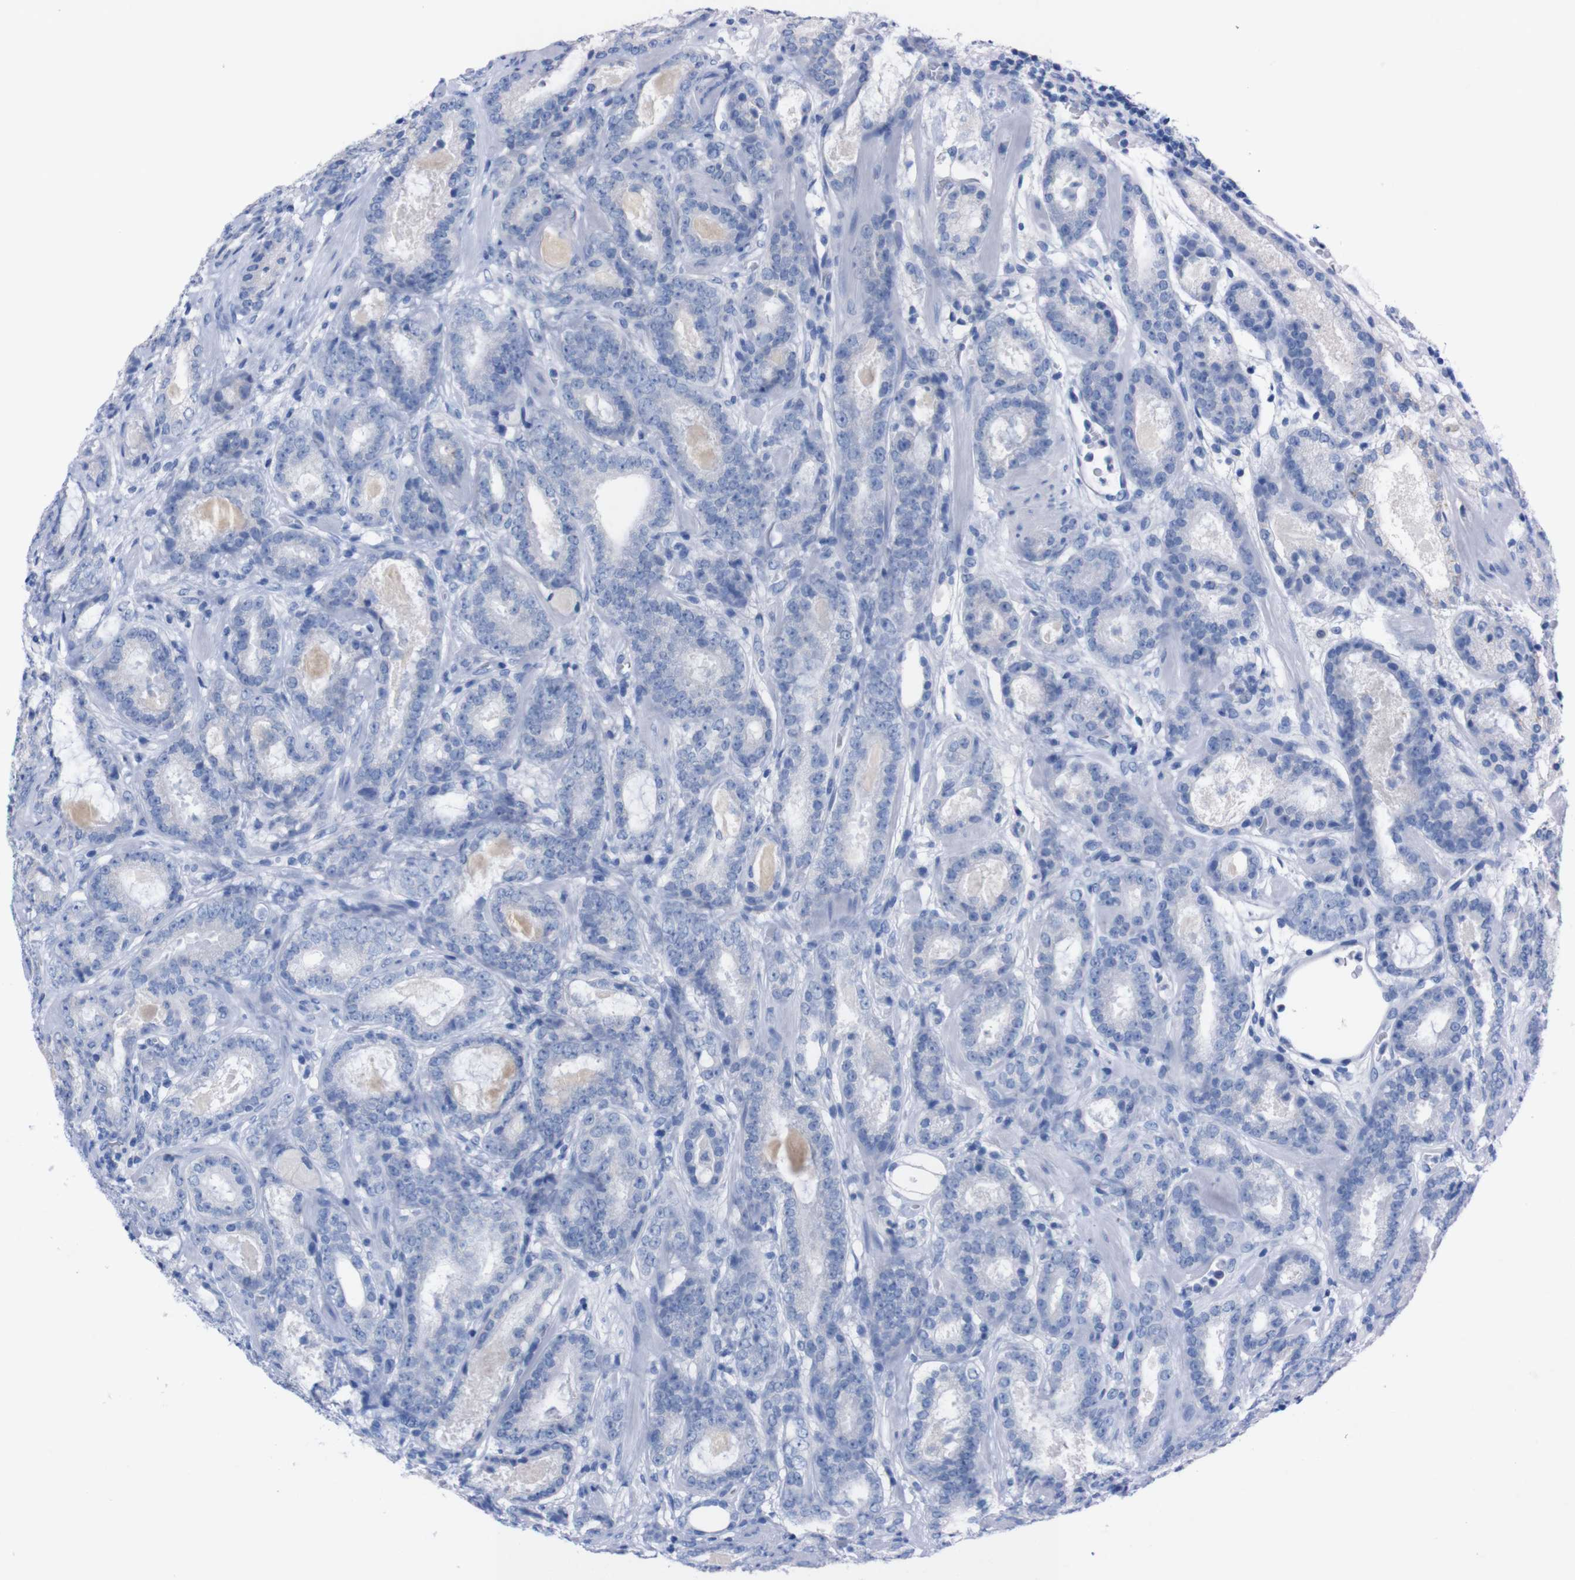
{"staining": {"intensity": "negative", "quantity": "none", "location": "none"}, "tissue": "prostate cancer", "cell_type": "Tumor cells", "image_type": "cancer", "snomed": [{"axis": "morphology", "description": "Adenocarcinoma, Low grade"}, {"axis": "topography", "description": "Prostate"}], "caption": "Tumor cells are negative for brown protein staining in low-grade adenocarcinoma (prostate).", "gene": "TMEM243", "patient": {"sex": "male", "age": 69}}